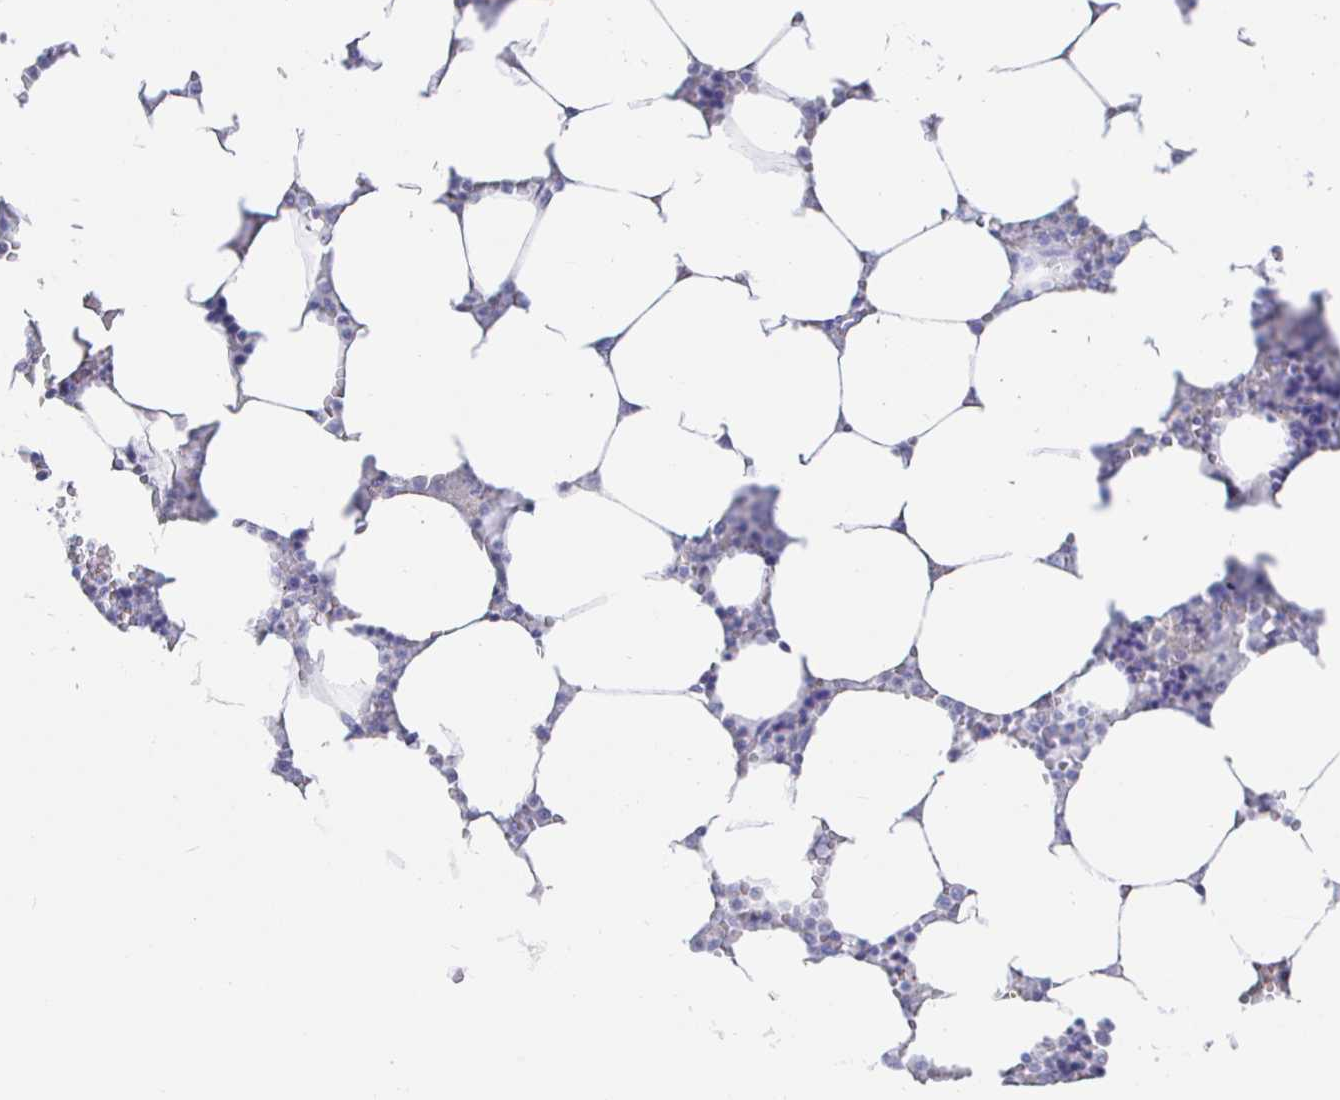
{"staining": {"intensity": "negative", "quantity": "none", "location": "none"}, "tissue": "bone marrow", "cell_type": "Hematopoietic cells", "image_type": "normal", "snomed": [{"axis": "morphology", "description": "Normal tissue, NOS"}, {"axis": "topography", "description": "Bone marrow"}], "caption": "This is an IHC histopathology image of normal human bone marrow. There is no expression in hematopoietic cells.", "gene": "CLCA1", "patient": {"sex": "male", "age": 64}}